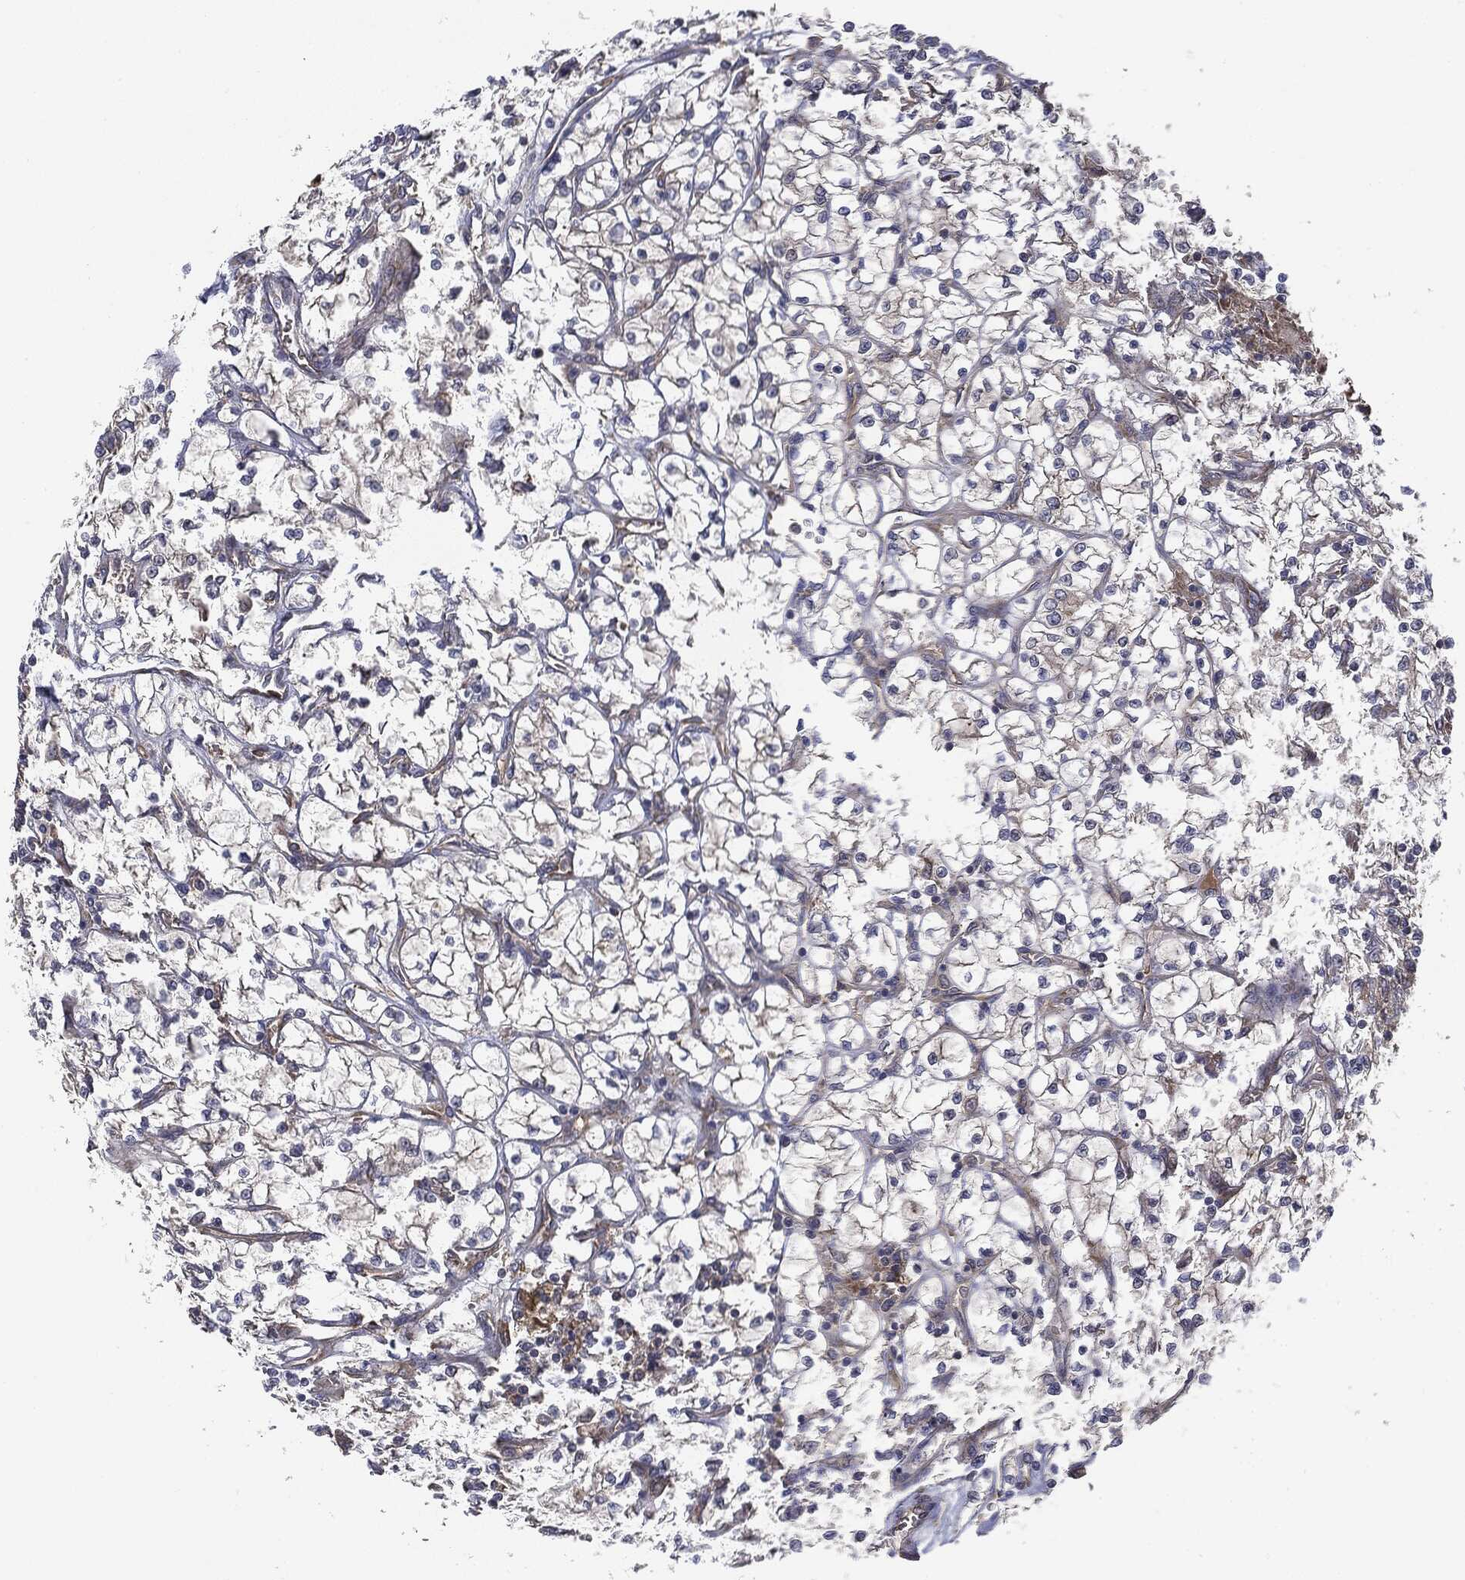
{"staining": {"intensity": "negative", "quantity": "none", "location": "none"}, "tissue": "renal cancer", "cell_type": "Tumor cells", "image_type": "cancer", "snomed": [{"axis": "morphology", "description": "Adenocarcinoma, NOS"}, {"axis": "topography", "description": "Kidney"}], "caption": "Tumor cells show no significant expression in renal cancer.", "gene": "EIF2AK2", "patient": {"sex": "female", "age": 64}}